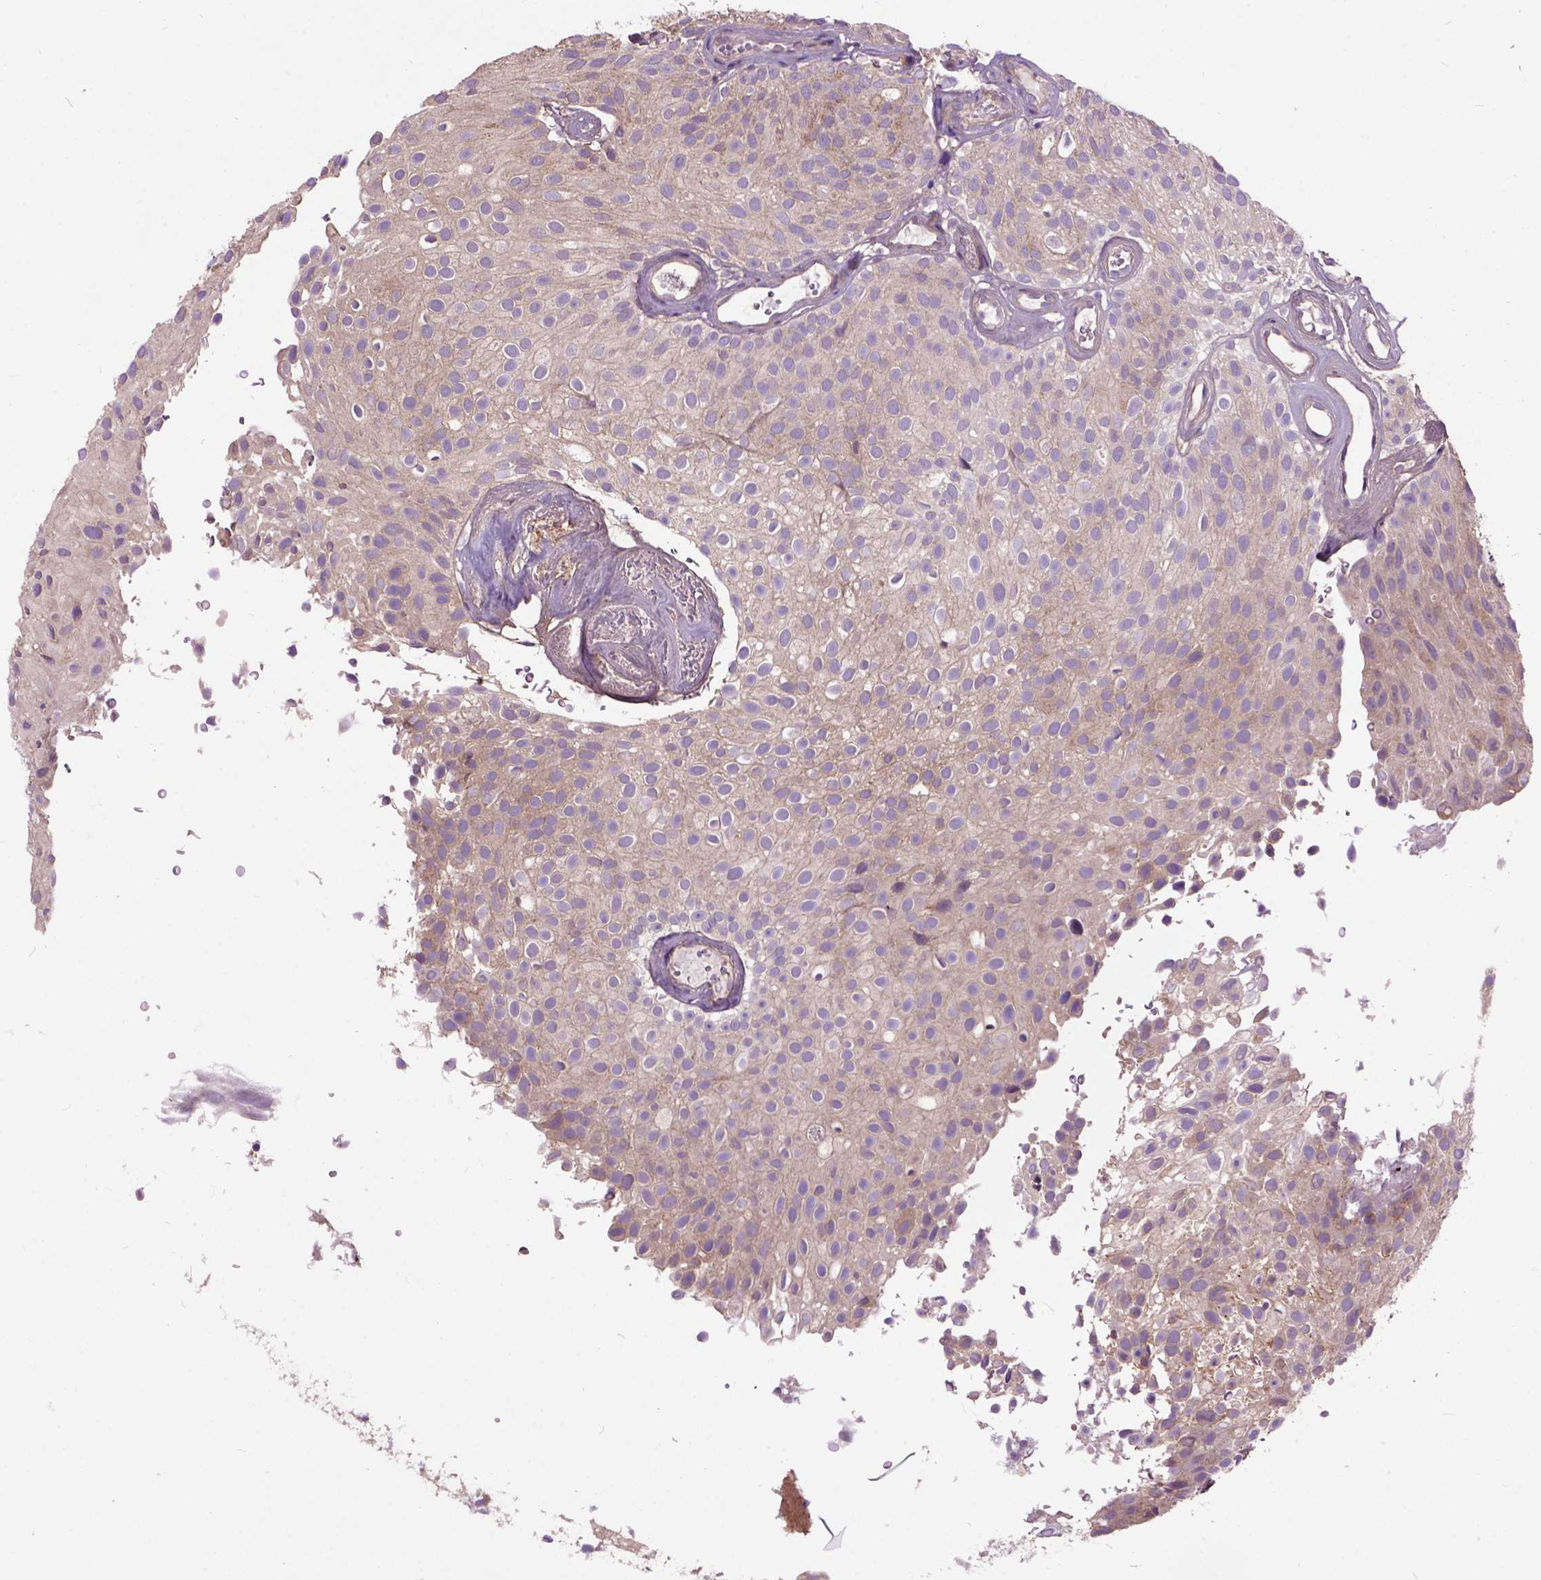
{"staining": {"intensity": "moderate", "quantity": ">75%", "location": "cytoplasmic/membranous"}, "tissue": "urothelial cancer", "cell_type": "Tumor cells", "image_type": "cancer", "snomed": [{"axis": "morphology", "description": "Urothelial carcinoma, Low grade"}, {"axis": "topography", "description": "Urinary bladder"}], "caption": "This is an image of immunohistochemistry (IHC) staining of low-grade urothelial carcinoma, which shows moderate positivity in the cytoplasmic/membranous of tumor cells.", "gene": "MAPT", "patient": {"sex": "male", "age": 78}}